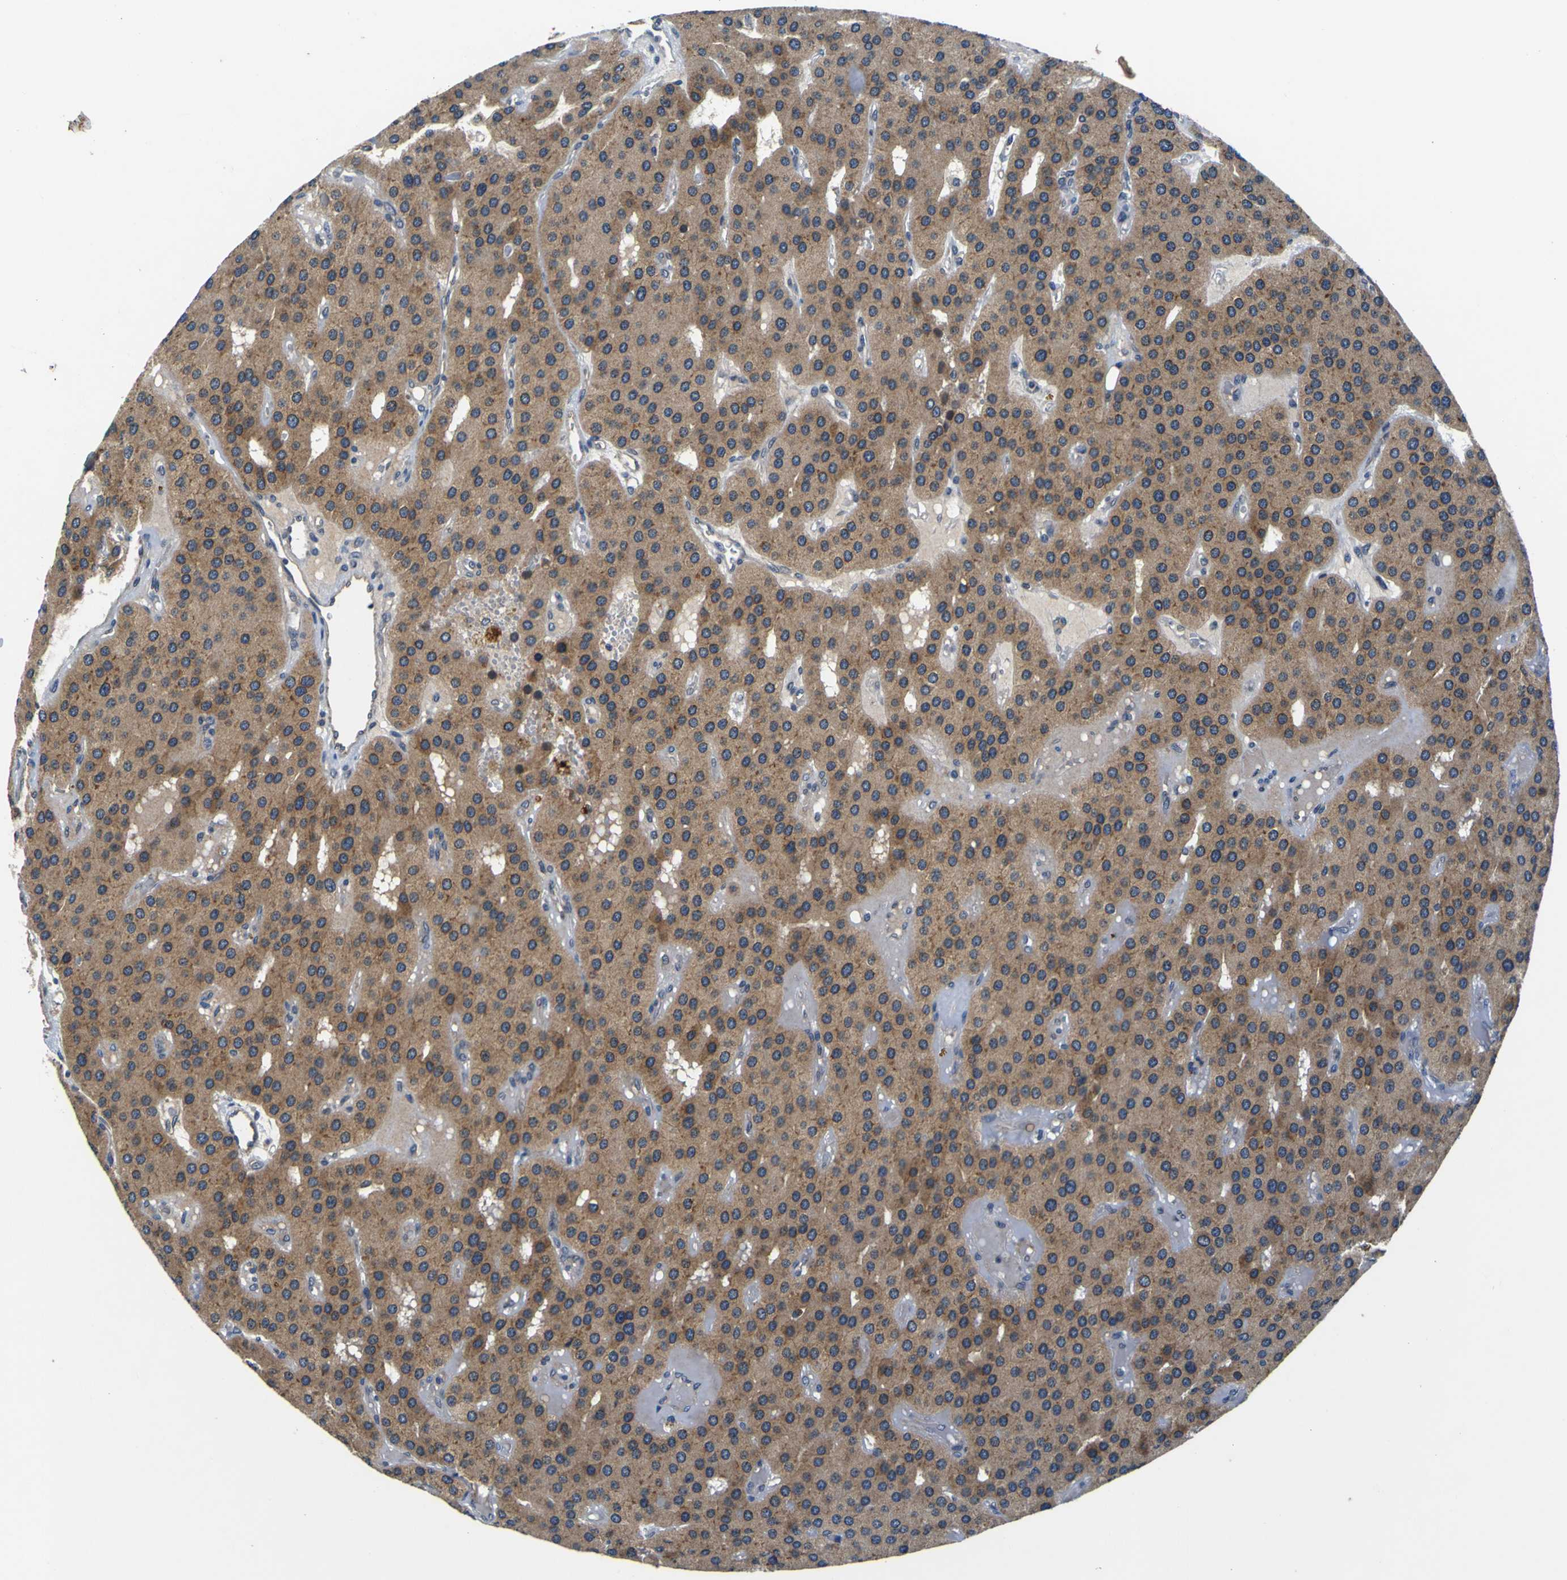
{"staining": {"intensity": "moderate", "quantity": ">75%", "location": "cytoplasmic/membranous"}, "tissue": "parathyroid gland", "cell_type": "Glandular cells", "image_type": "normal", "snomed": [{"axis": "morphology", "description": "Normal tissue, NOS"}, {"axis": "morphology", "description": "Adenoma, NOS"}, {"axis": "topography", "description": "Parathyroid gland"}], "caption": "Parathyroid gland stained for a protein displays moderate cytoplasmic/membranous positivity in glandular cells. The protein is shown in brown color, while the nuclei are stained blue.", "gene": "EPHB4", "patient": {"sex": "female", "age": 86}}